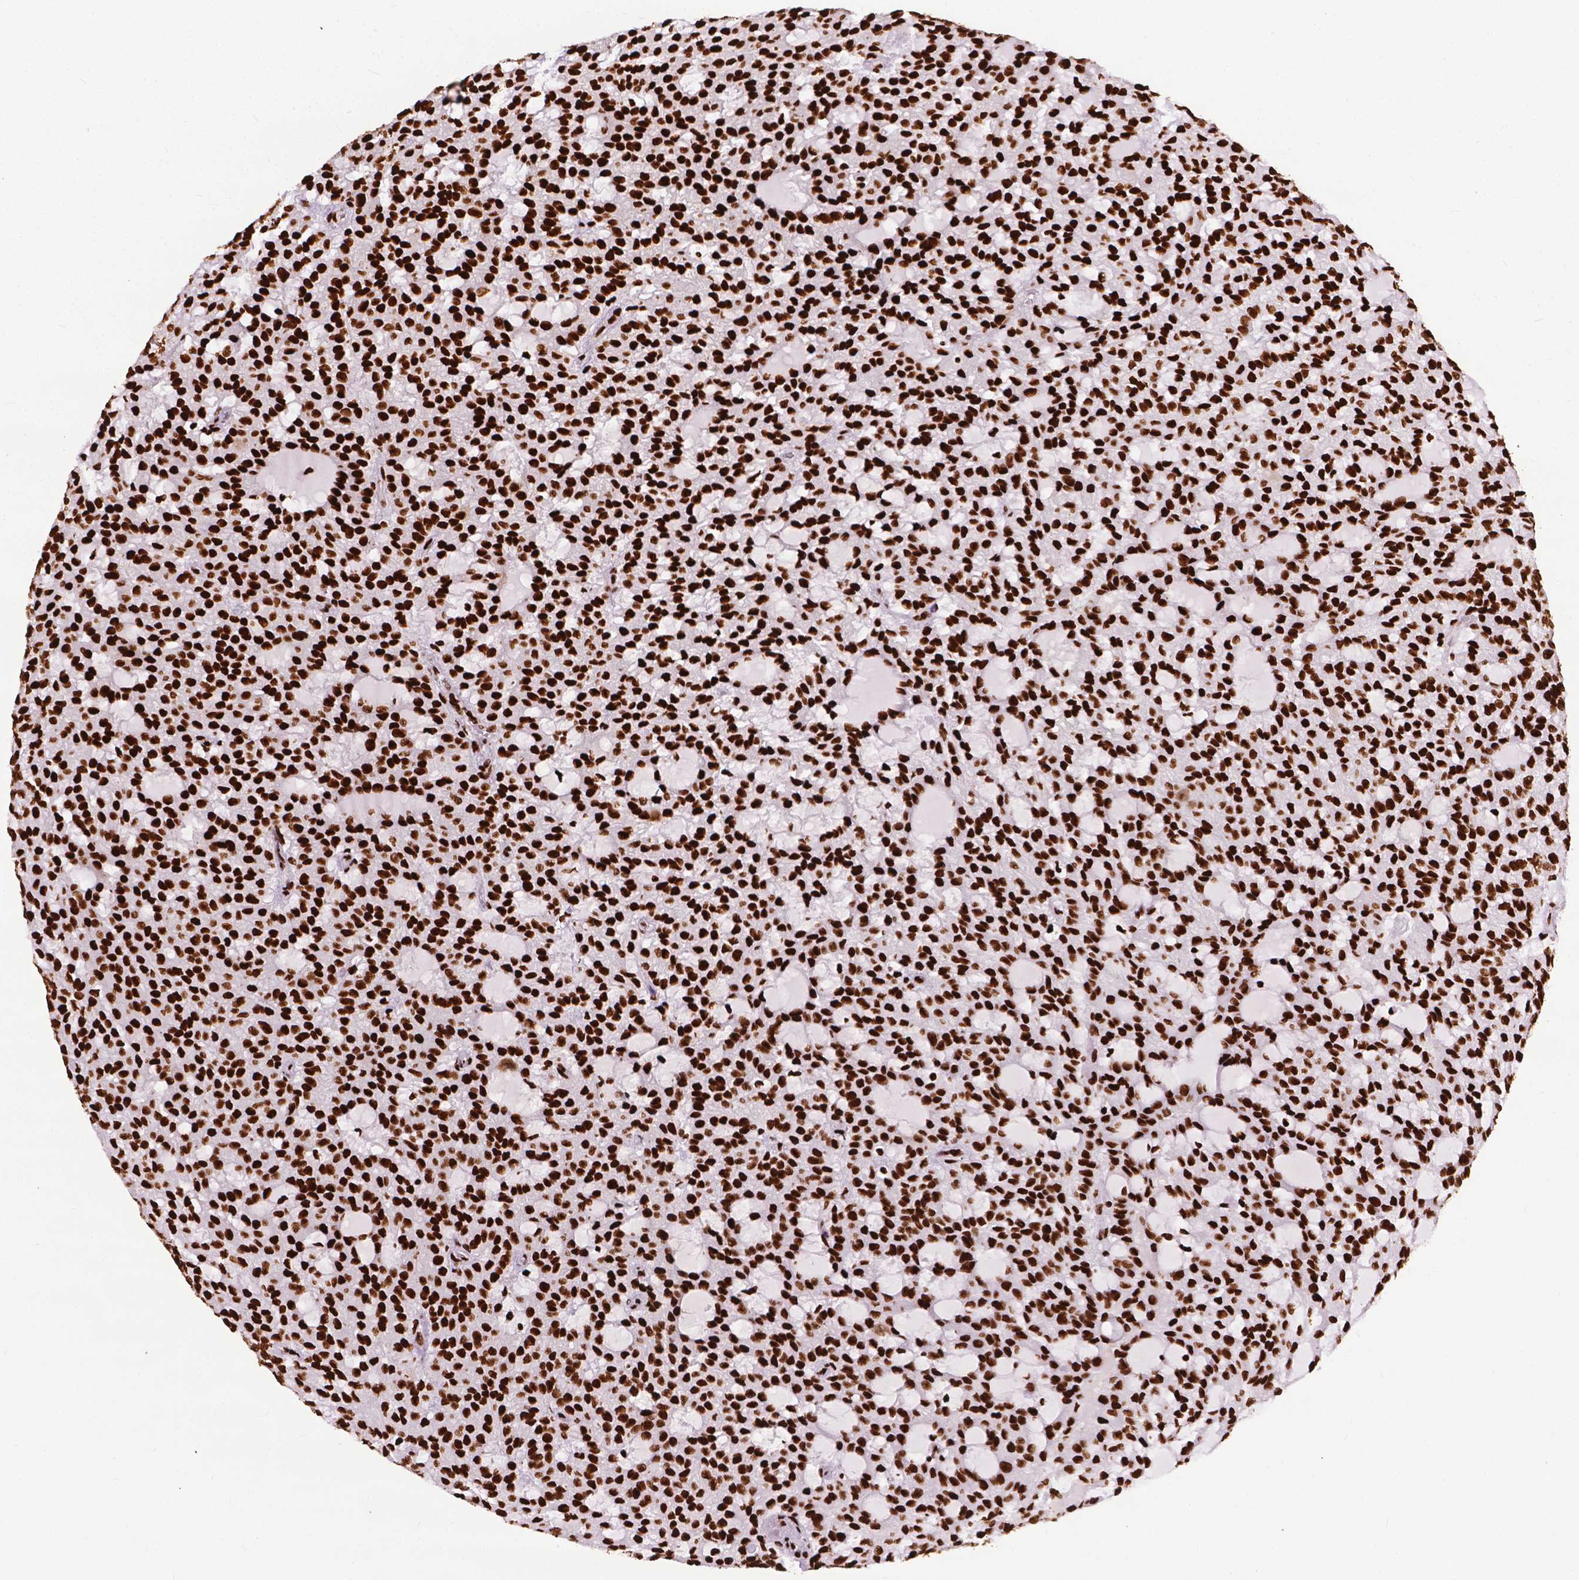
{"staining": {"intensity": "strong", "quantity": ">75%", "location": "nuclear"}, "tissue": "renal cancer", "cell_type": "Tumor cells", "image_type": "cancer", "snomed": [{"axis": "morphology", "description": "Adenocarcinoma, NOS"}, {"axis": "topography", "description": "Kidney"}], "caption": "High-magnification brightfield microscopy of adenocarcinoma (renal) stained with DAB (brown) and counterstained with hematoxylin (blue). tumor cells exhibit strong nuclear staining is present in approximately>75% of cells.", "gene": "SMIM5", "patient": {"sex": "male", "age": 63}}